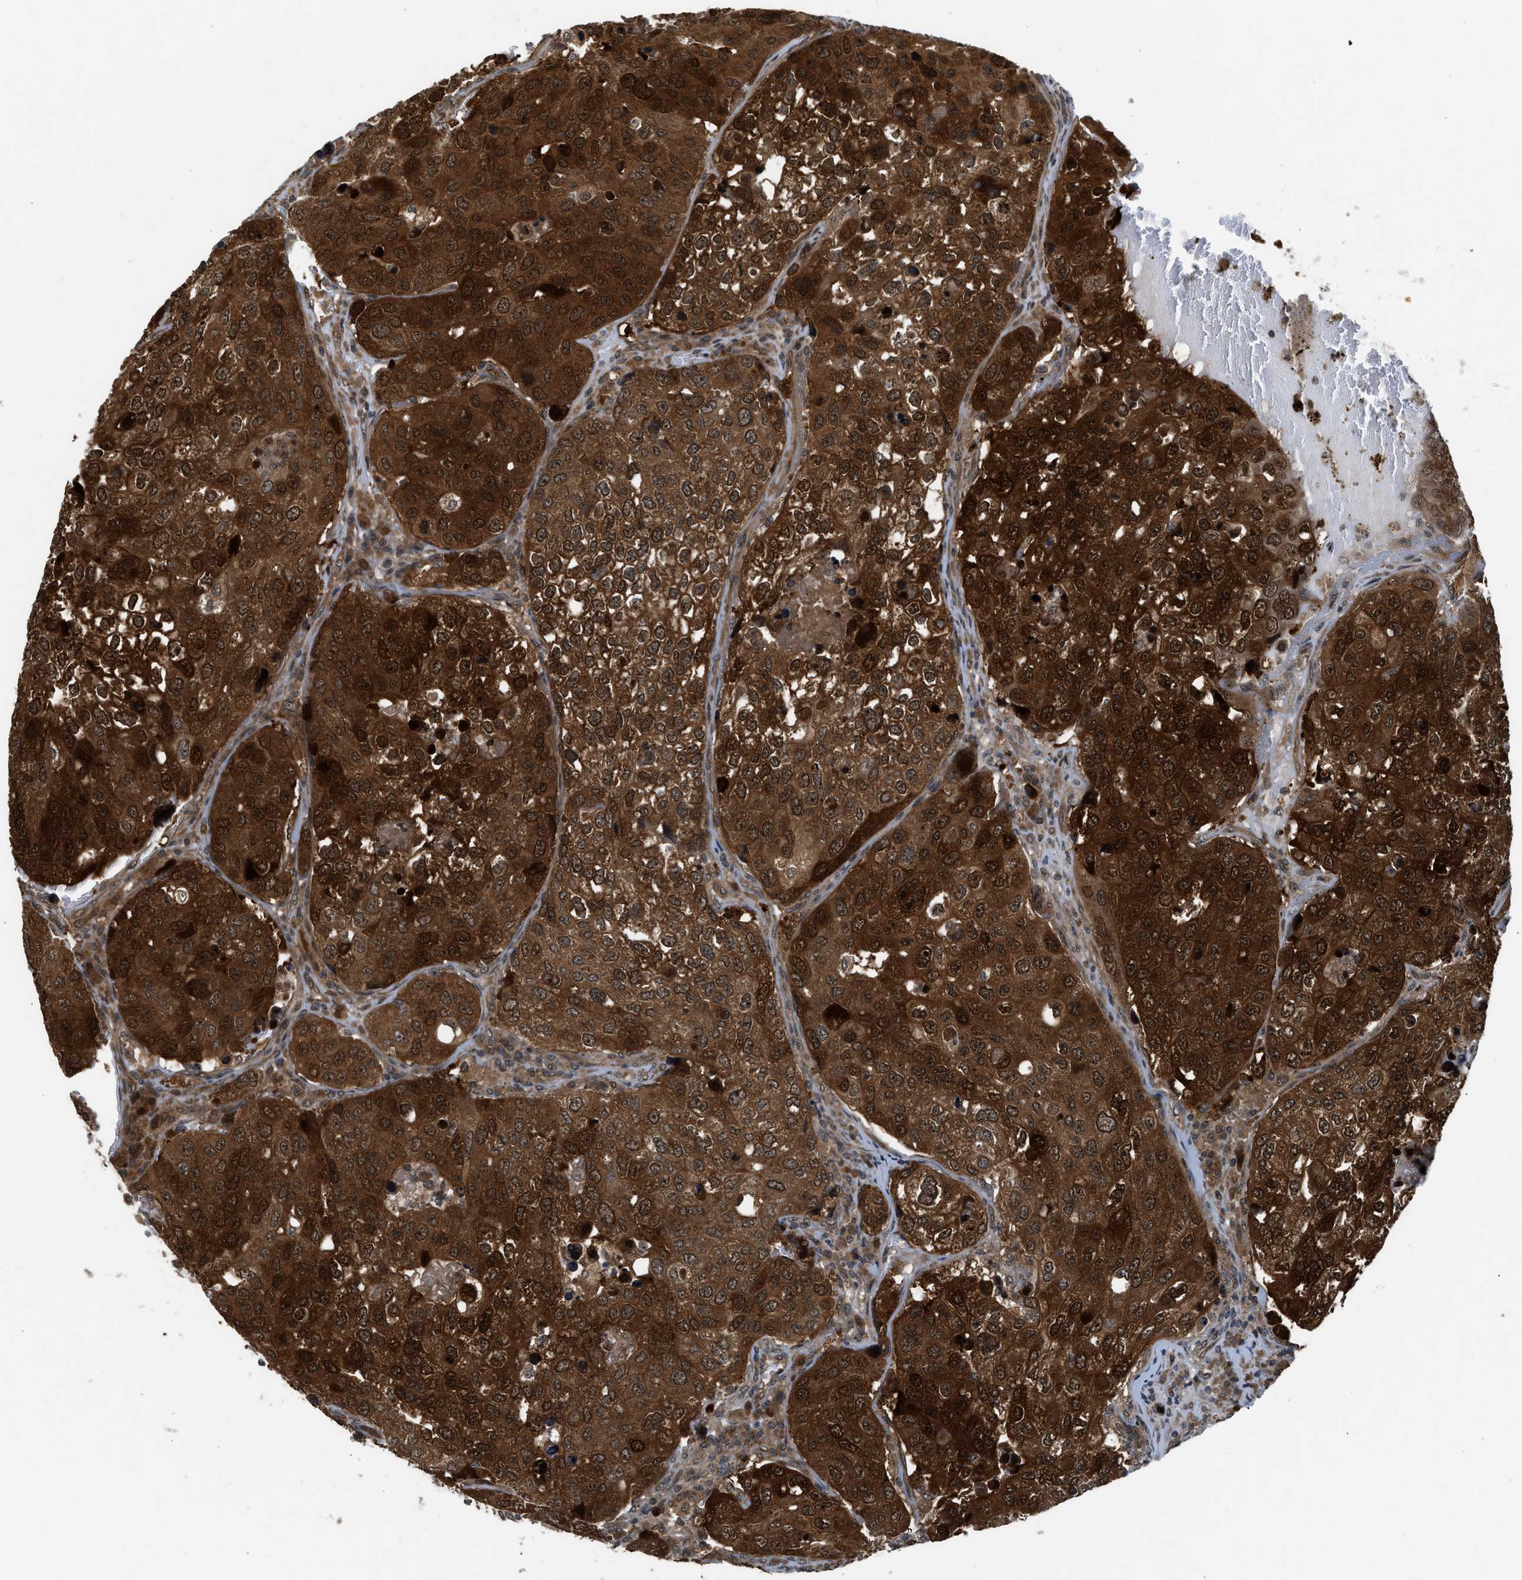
{"staining": {"intensity": "strong", "quantity": ">75%", "location": "cytoplasmic/membranous,nuclear"}, "tissue": "urothelial cancer", "cell_type": "Tumor cells", "image_type": "cancer", "snomed": [{"axis": "morphology", "description": "Urothelial carcinoma, High grade"}, {"axis": "topography", "description": "Lymph node"}, {"axis": "topography", "description": "Urinary bladder"}], "caption": "DAB (3,3'-diaminobenzidine) immunohistochemical staining of human urothelial carcinoma (high-grade) demonstrates strong cytoplasmic/membranous and nuclear protein expression in about >75% of tumor cells.", "gene": "TXNL1", "patient": {"sex": "male", "age": 51}}